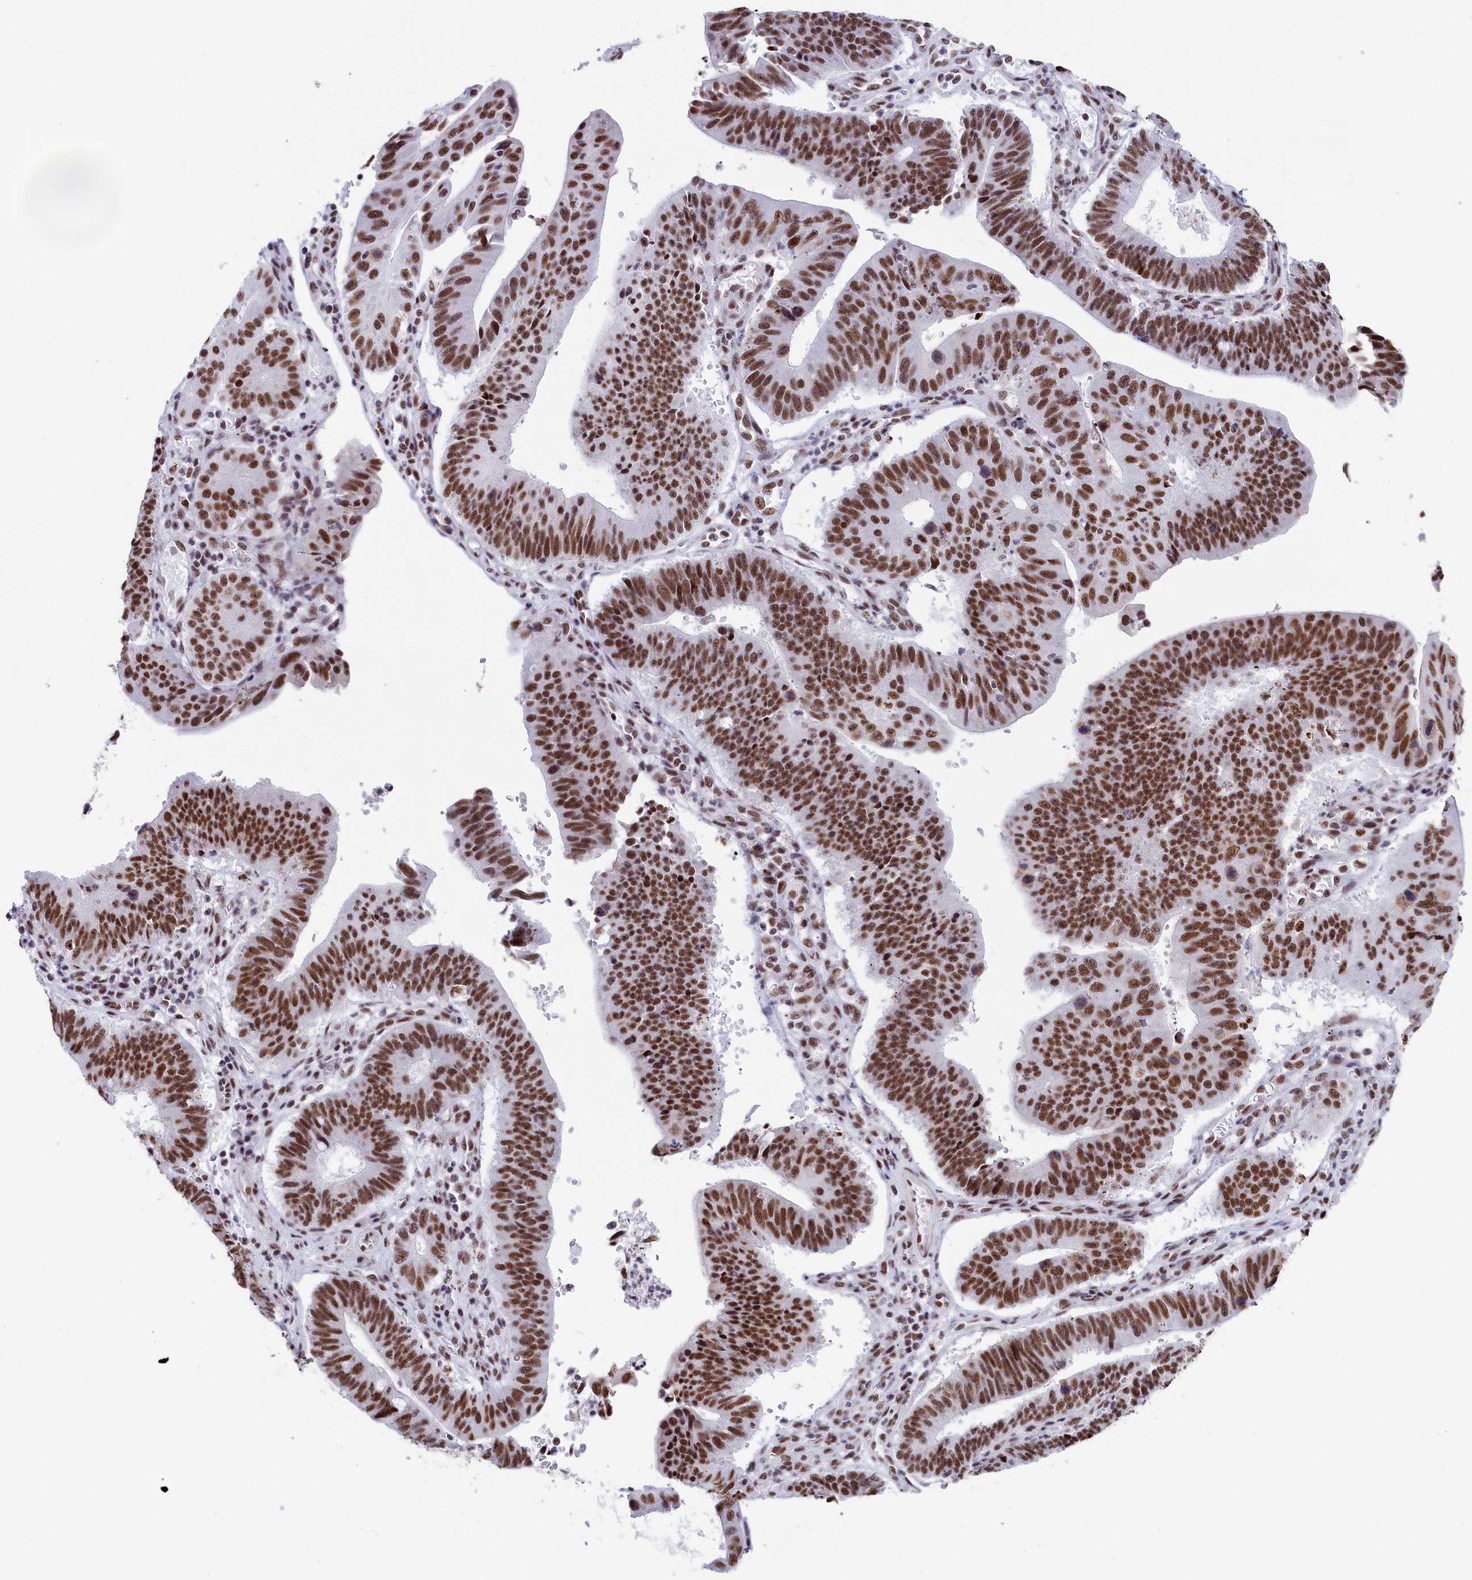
{"staining": {"intensity": "strong", "quantity": ">75%", "location": "nuclear"}, "tissue": "stomach cancer", "cell_type": "Tumor cells", "image_type": "cancer", "snomed": [{"axis": "morphology", "description": "Adenocarcinoma, NOS"}, {"axis": "topography", "description": "Stomach"}], "caption": "A high-resolution photomicrograph shows immunohistochemistry staining of stomach adenocarcinoma, which demonstrates strong nuclear staining in about >75% of tumor cells. (DAB (3,3'-diaminobenzidine) IHC, brown staining for protein, blue staining for nuclei).", "gene": "SNRNP70", "patient": {"sex": "male", "age": 59}}